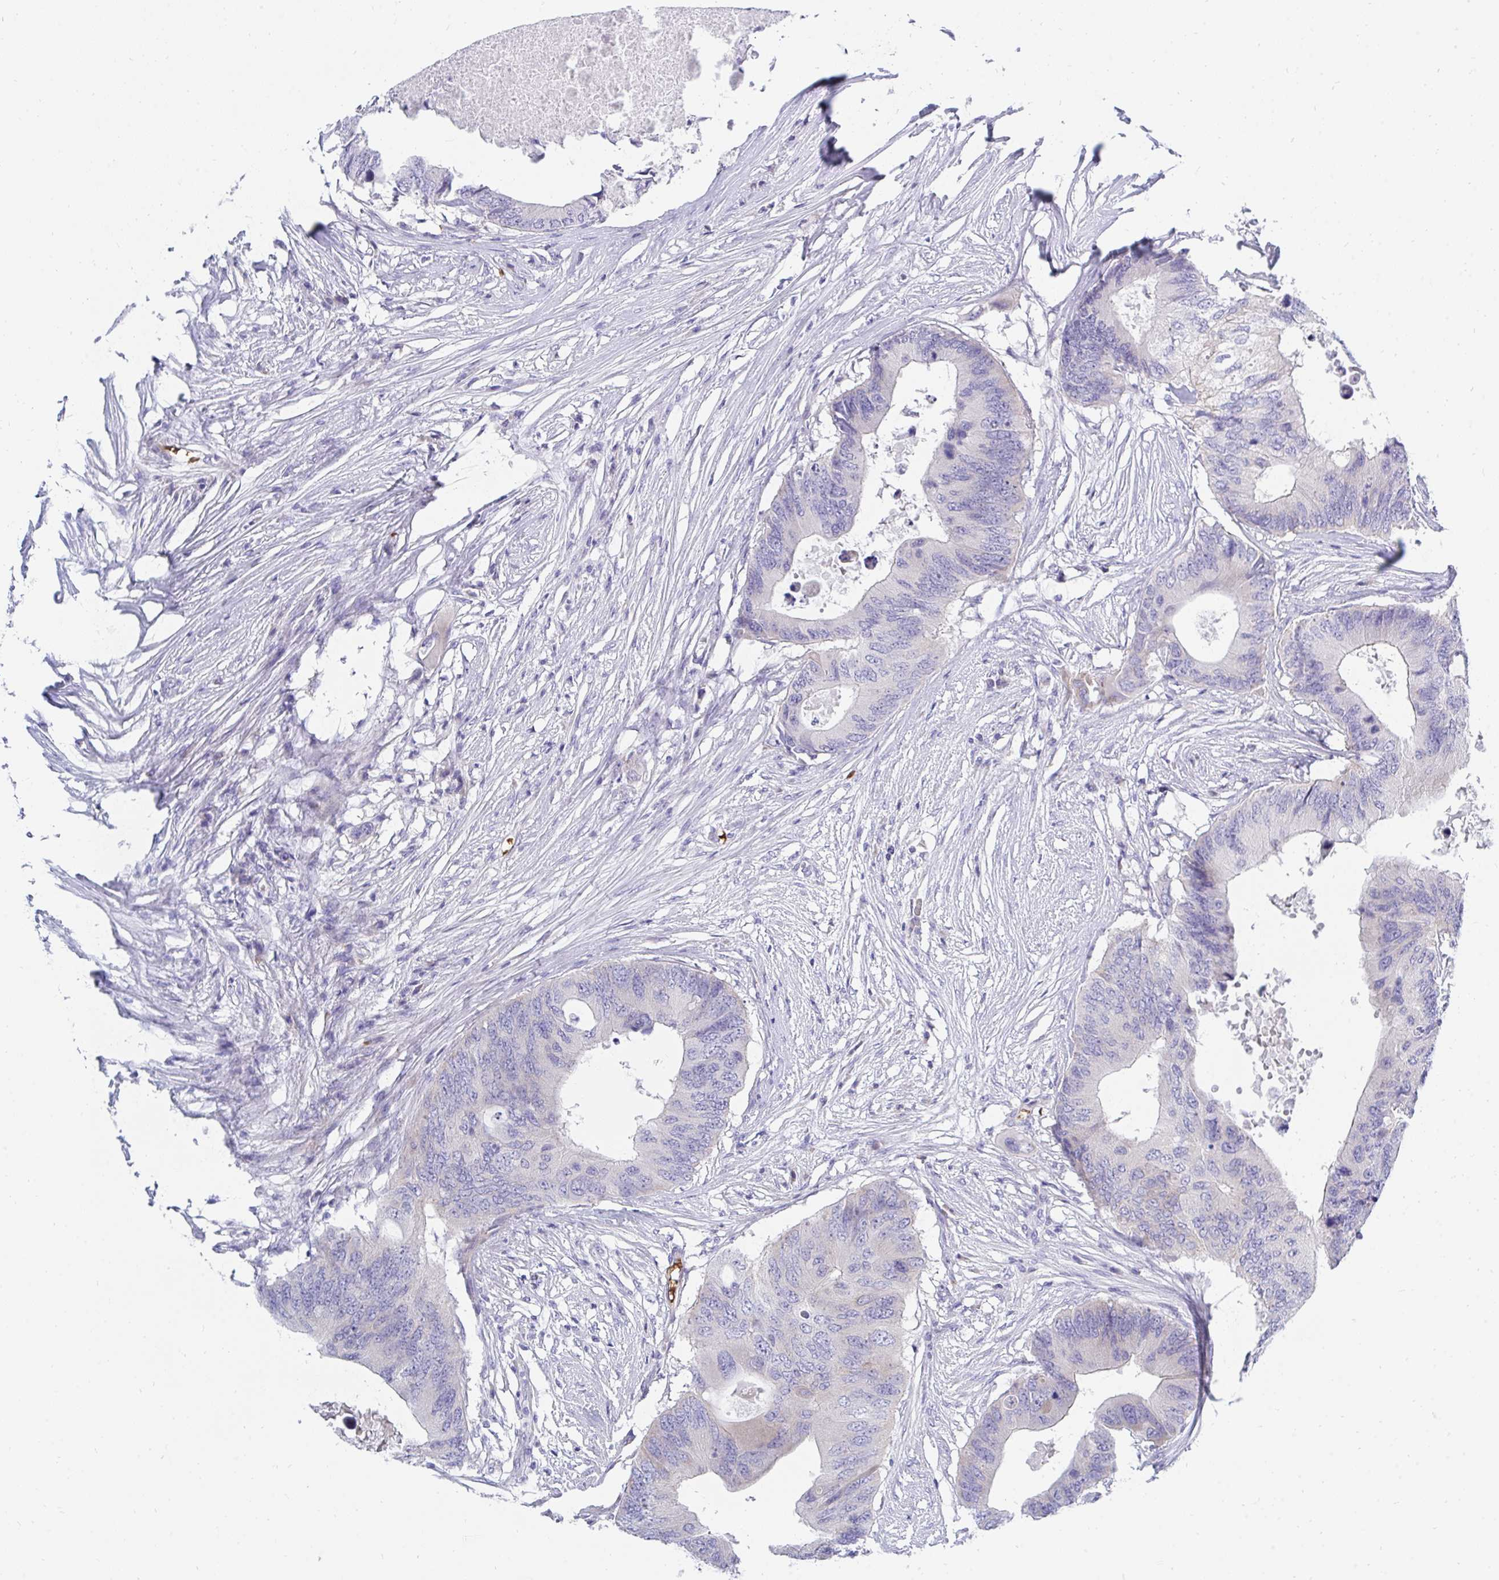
{"staining": {"intensity": "negative", "quantity": "none", "location": "none"}, "tissue": "colorectal cancer", "cell_type": "Tumor cells", "image_type": "cancer", "snomed": [{"axis": "morphology", "description": "Adenocarcinoma, NOS"}, {"axis": "topography", "description": "Colon"}], "caption": "Immunohistochemistry (IHC) image of colorectal adenocarcinoma stained for a protein (brown), which demonstrates no staining in tumor cells.", "gene": "MROH2B", "patient": {"sex": "male", "age": 71}}